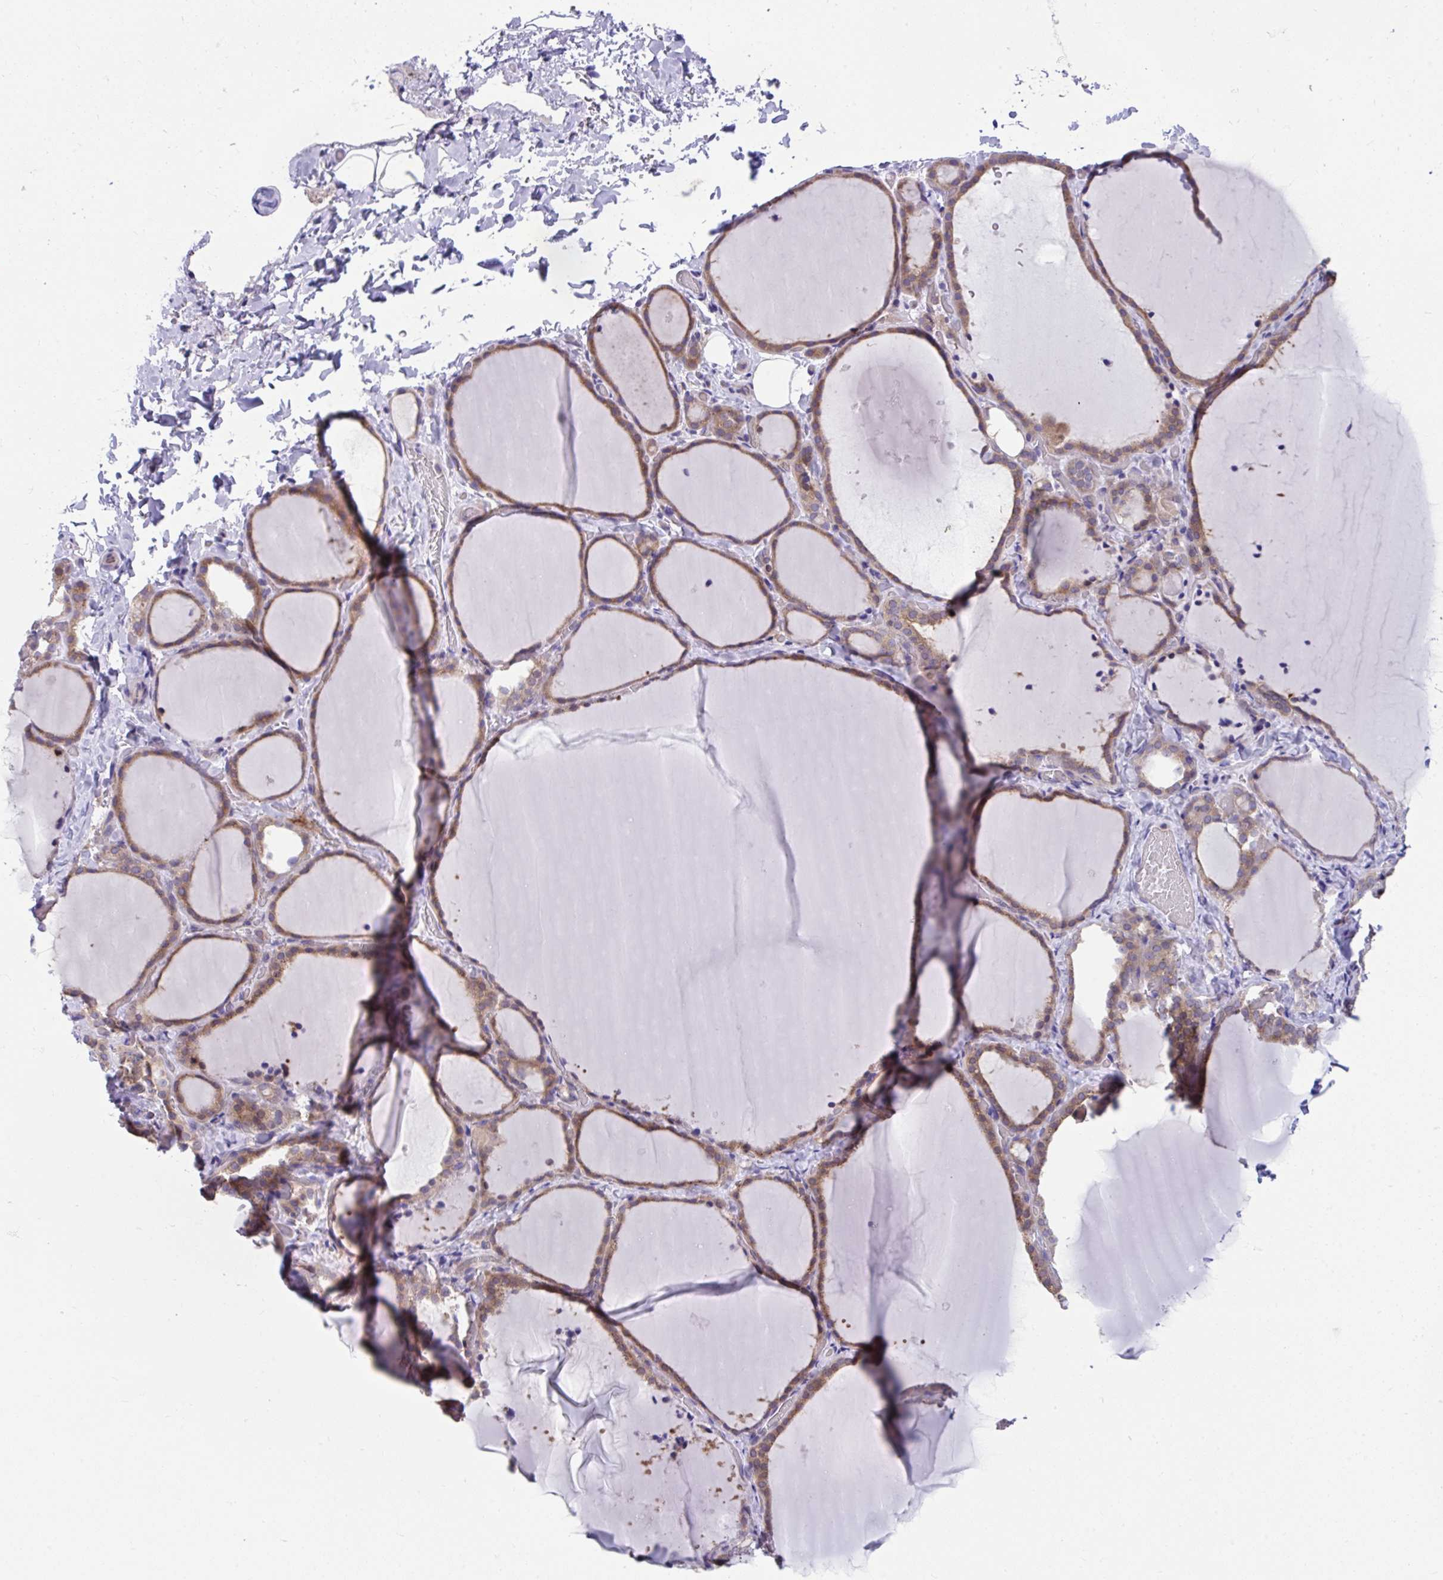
{"staining": {"intensity": "moderate", "quantity": "25%-75%", "location": "cytoplasmic/membranous,nuclear"}, "tissue": "thyroid gland", "cell_type": "Glandular cells", "image_type": "normal", "snomed": [{"axis": "morphology", "description": "Normal tissue, NOS"}, {"axis": "topography", "description": "Thyroid gland"}], "caption": "DAB (3,3'-diaminobenzidine) immunohistochemical staining of unremarkable human thyroid gland exhibits moderate cytoplasmic/membranous,nuclear protein staining in approximately 25%-75% of glandular cells. Using DAB (3,3'-diaminobenzidine) (brown) and hematoxylin (blue) stains, captured at high magnification using brightfield microscopy.", "gene": "PCDHB7", "patient": {"sex": "female", "age": 22}}